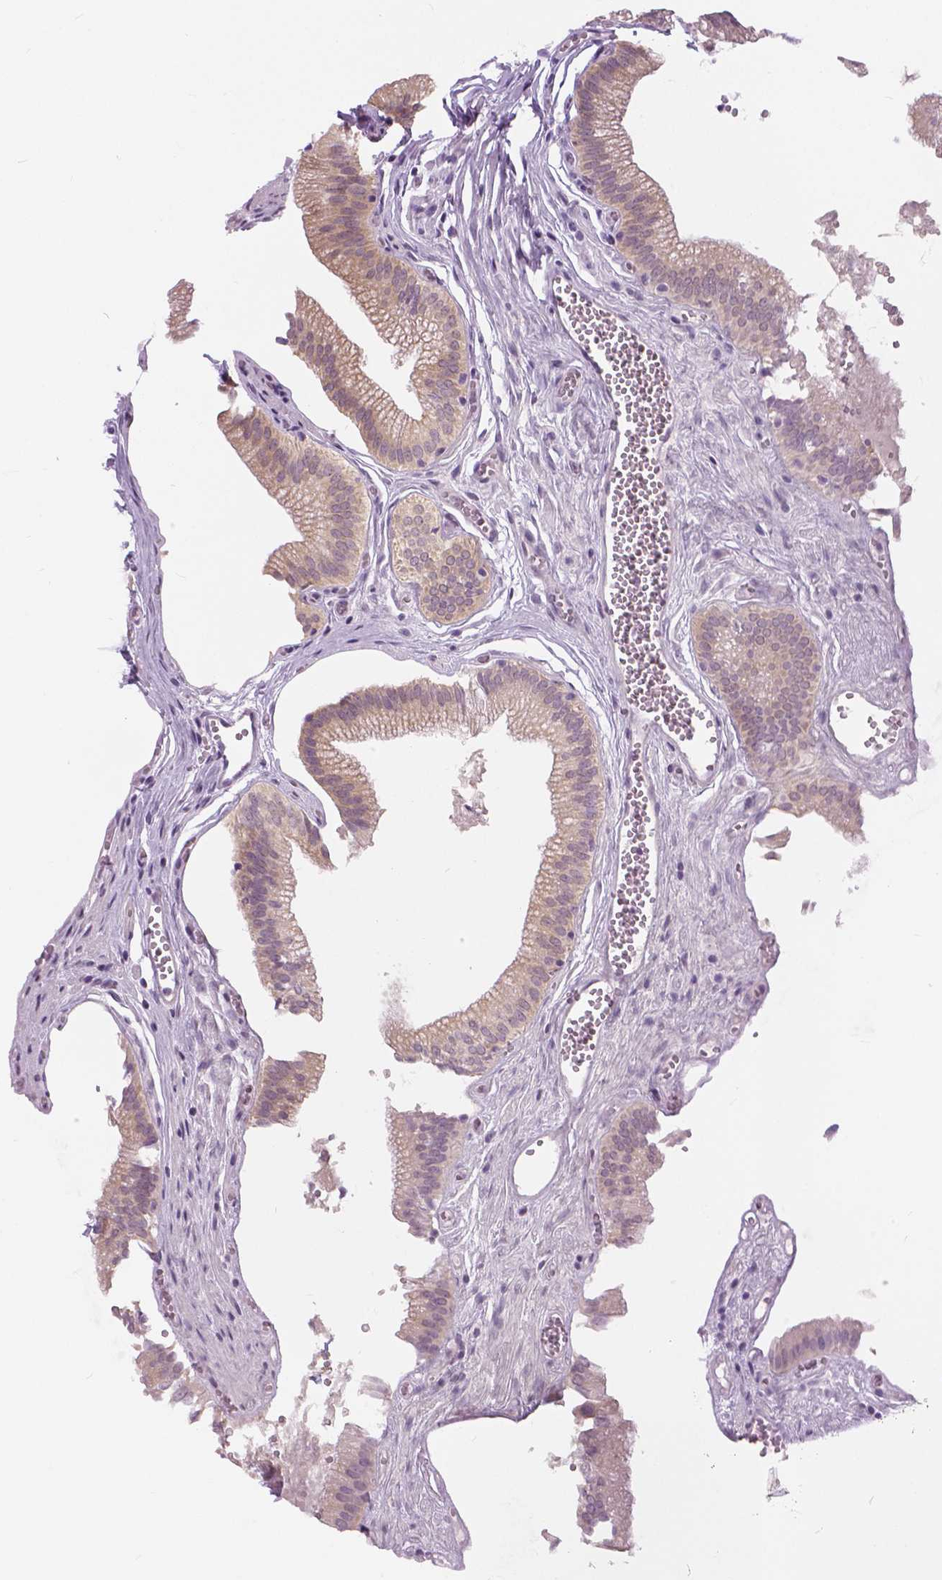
{"staining": {"intensity": "weak", "quantity": "25%-75%", "location": "cytoplasmic/membranous"}, "tissue": "gallbladder", "cell_type": "Glandular cells", "image_type": "normal", "snomed": [{"axis": "morphology", "description": "Normal tissue, NOS"}, {"axis": "topography", "description": "Gallbladder"}, {"axis": "topography", "description": "Peripheral nerve tissue"}], "caption": "Weak cytoplasmic/membranous positivity is present in about 25%-75% of glandular cells in normal gallbladder.", "gene": "MYOM1", "patient": {"sex": "male", "age": 17}}